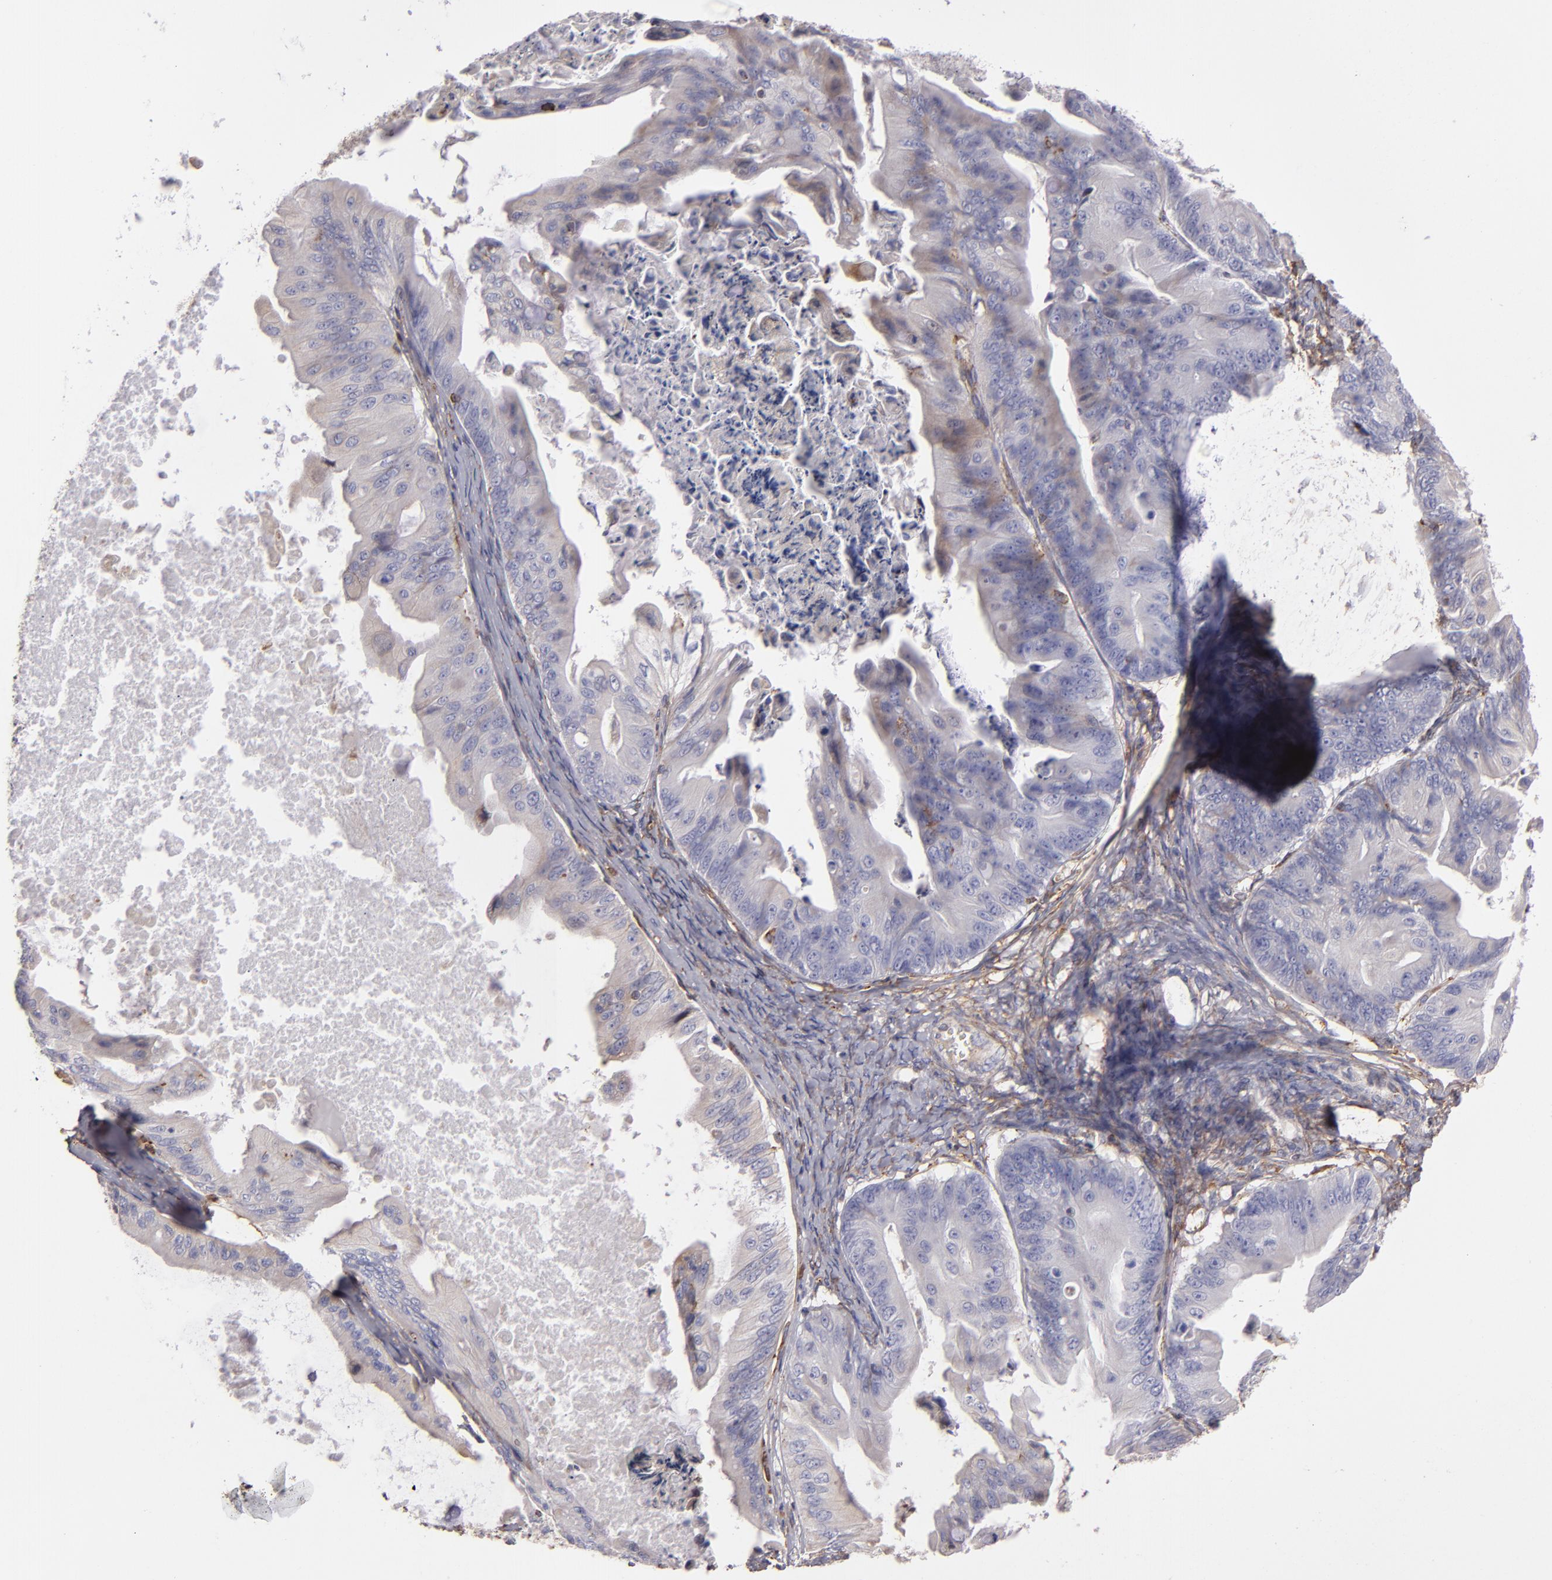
{"staining": {"intensity": "weak", "quantity": "<25%", "location": "cytoplasmic/membranous"}, "tissue": "ovarian cancer", "cell_type": "Tumor cells", "image_type": "cancer", "snomed": [{"axis": "morphology", "description": "Cystadenocarcinoma, mucinous, NOS"}, {"axis": "topography", "description": "Ovary"}], "caption": "Tumor cells show no significant protein staining in ovarian mucinous cystadenocarcinoma.", "gene": "CFB", "patient": {"sex": "female", "age": 37}}